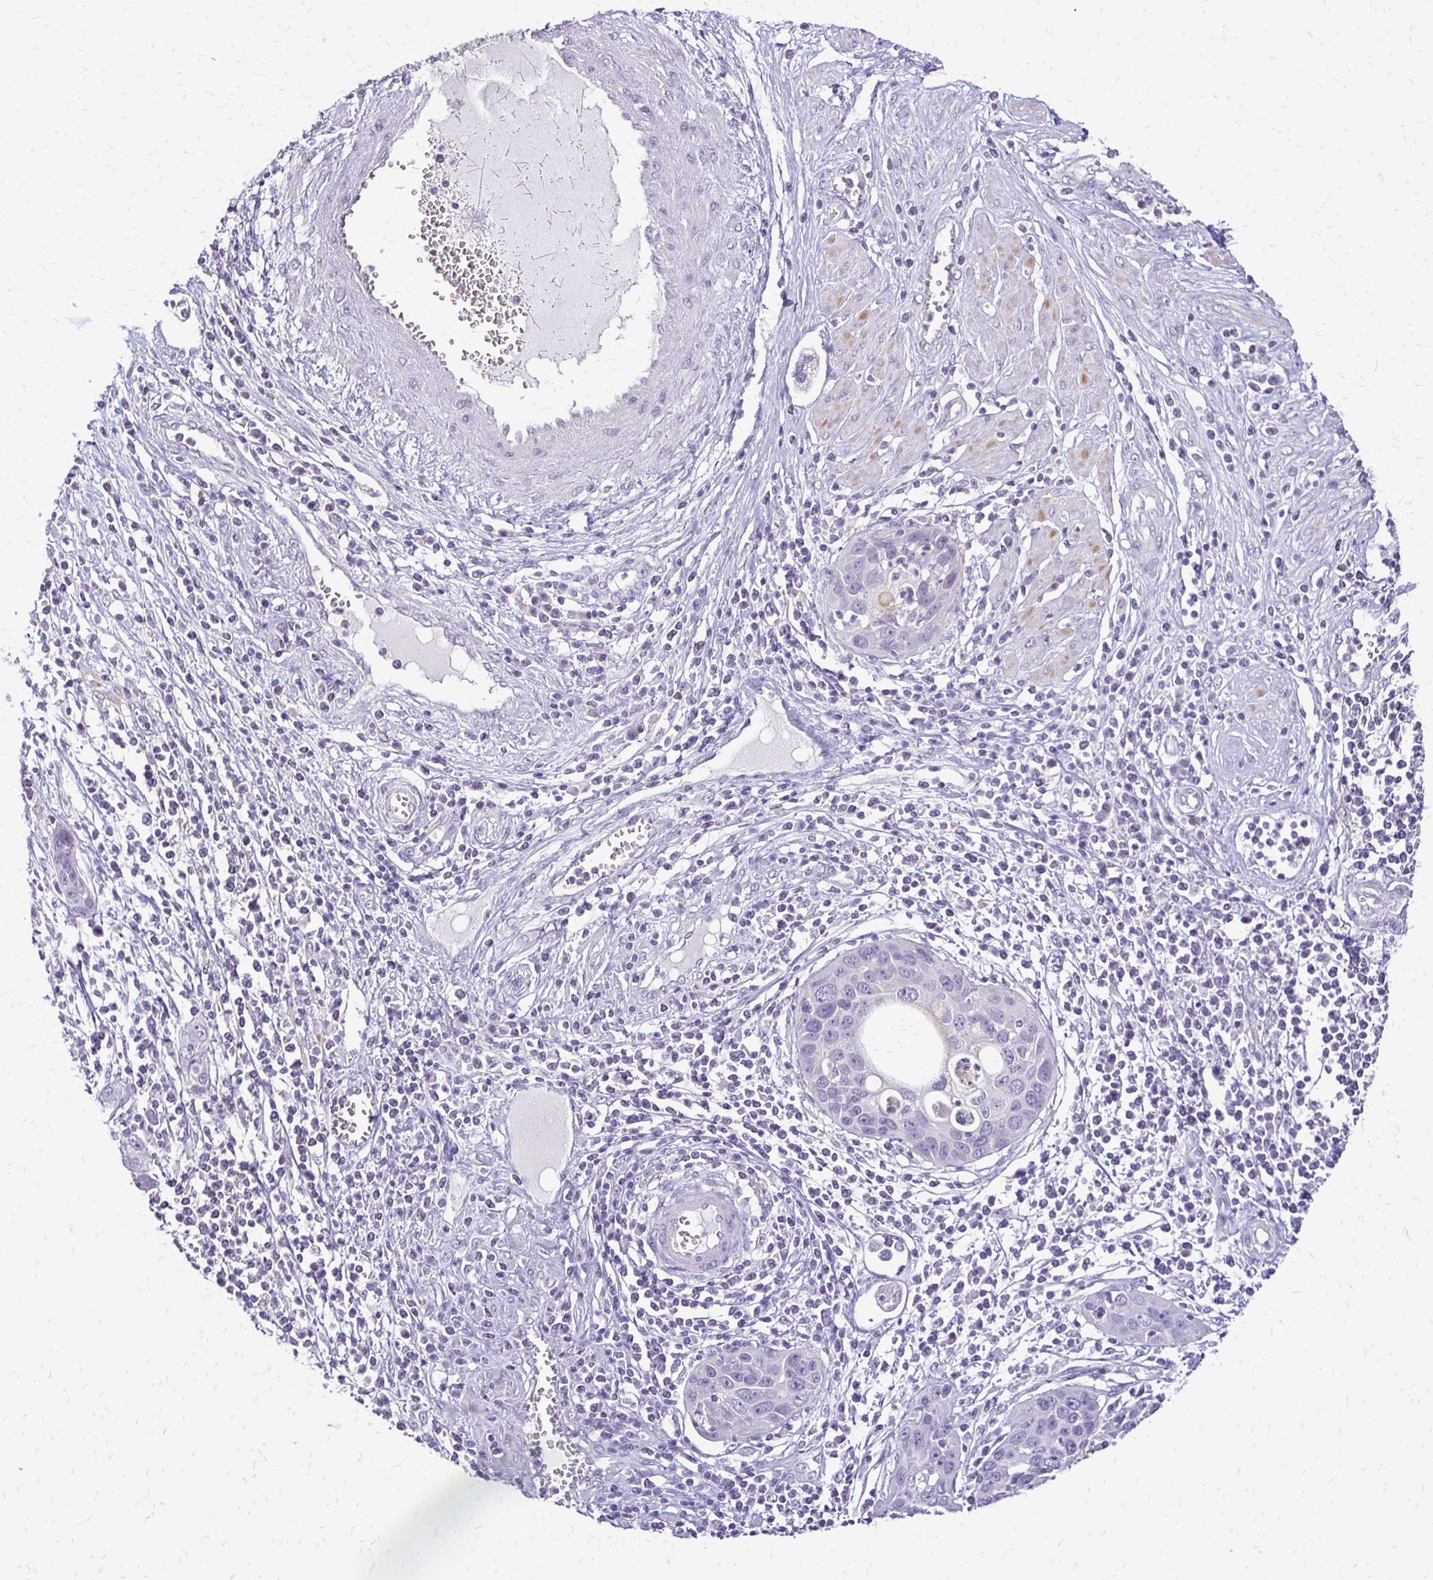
{"staining": {"intensity": "negative", "quantity": "none", "location": "none"}, "tissue": "cervical cancer", "cell_type": "Tumor cells", "image_type": "cancer", "snomed": [{"axis": "morphology", "description": "Squamous cell carcinoma, NOS"}, {"axis": "topography", "description": "Cervix"}], "caption": "Squamous cell carcinoma (cervical) was stained to show a protein in brown. There is no significant staining in tumor cells.", "gene": "ALPG", "patient": {"sex": "female", "age": 36}}